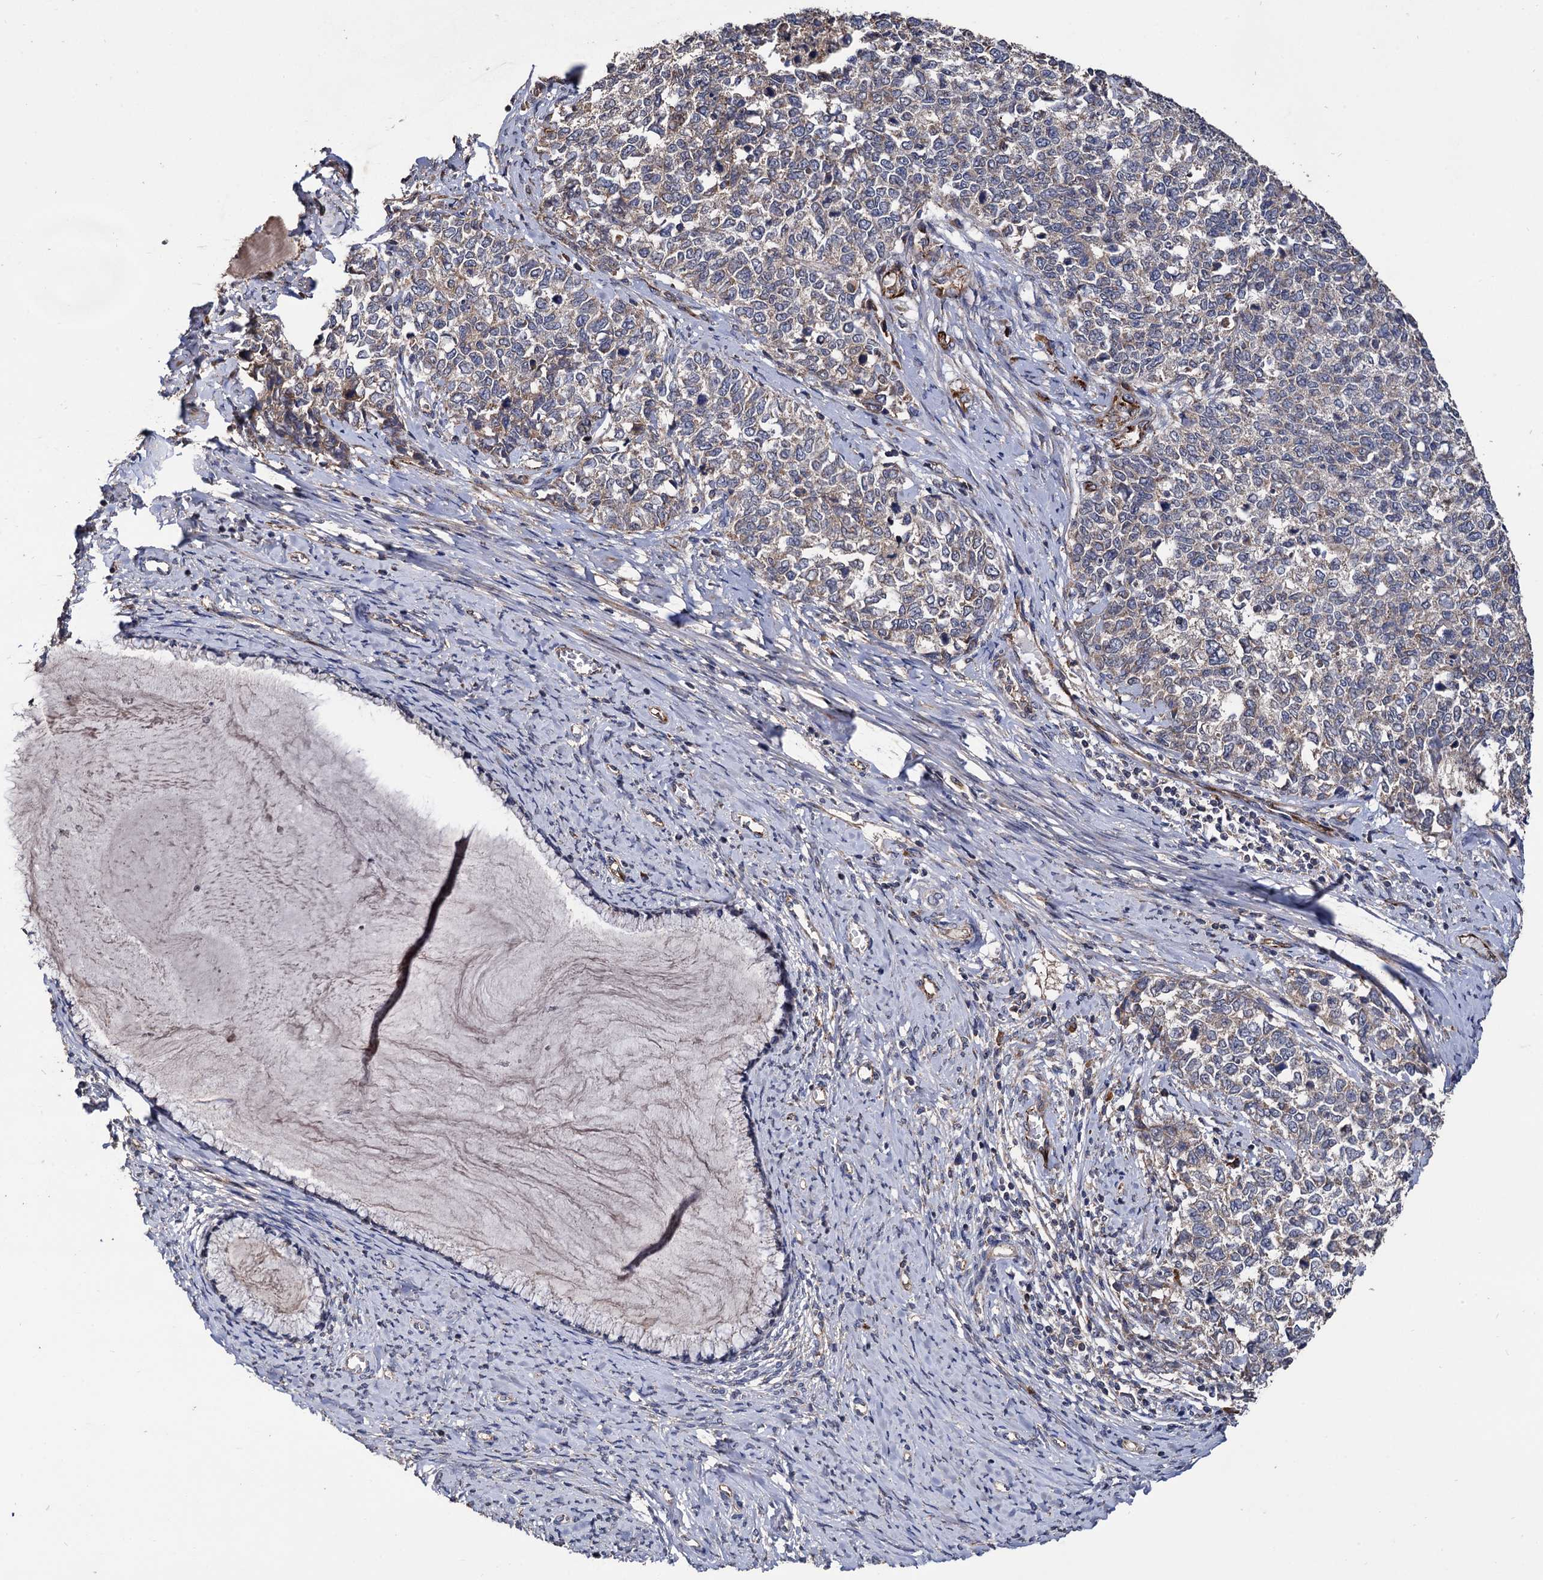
{"staining": {"intensity": "weak", "quantity": "<25%", "location": "cytoplasmic/membranous"}, "tissue": "cervical cancer", "cell_type": "Tumor cells", "image_type": "cancer", "snomed": [{"axis": "morphology", "description": "Squamous cell carcinoma, NOS"}, {"axis": "topography", "description": "Cervix"}], "caption": "Photomicrograph shows no significant protein expression in tumor cells of squamous cell carcinoma (cervical).", "gene": "RASSF1", "patient": {"sex": "female", "age": 63}}